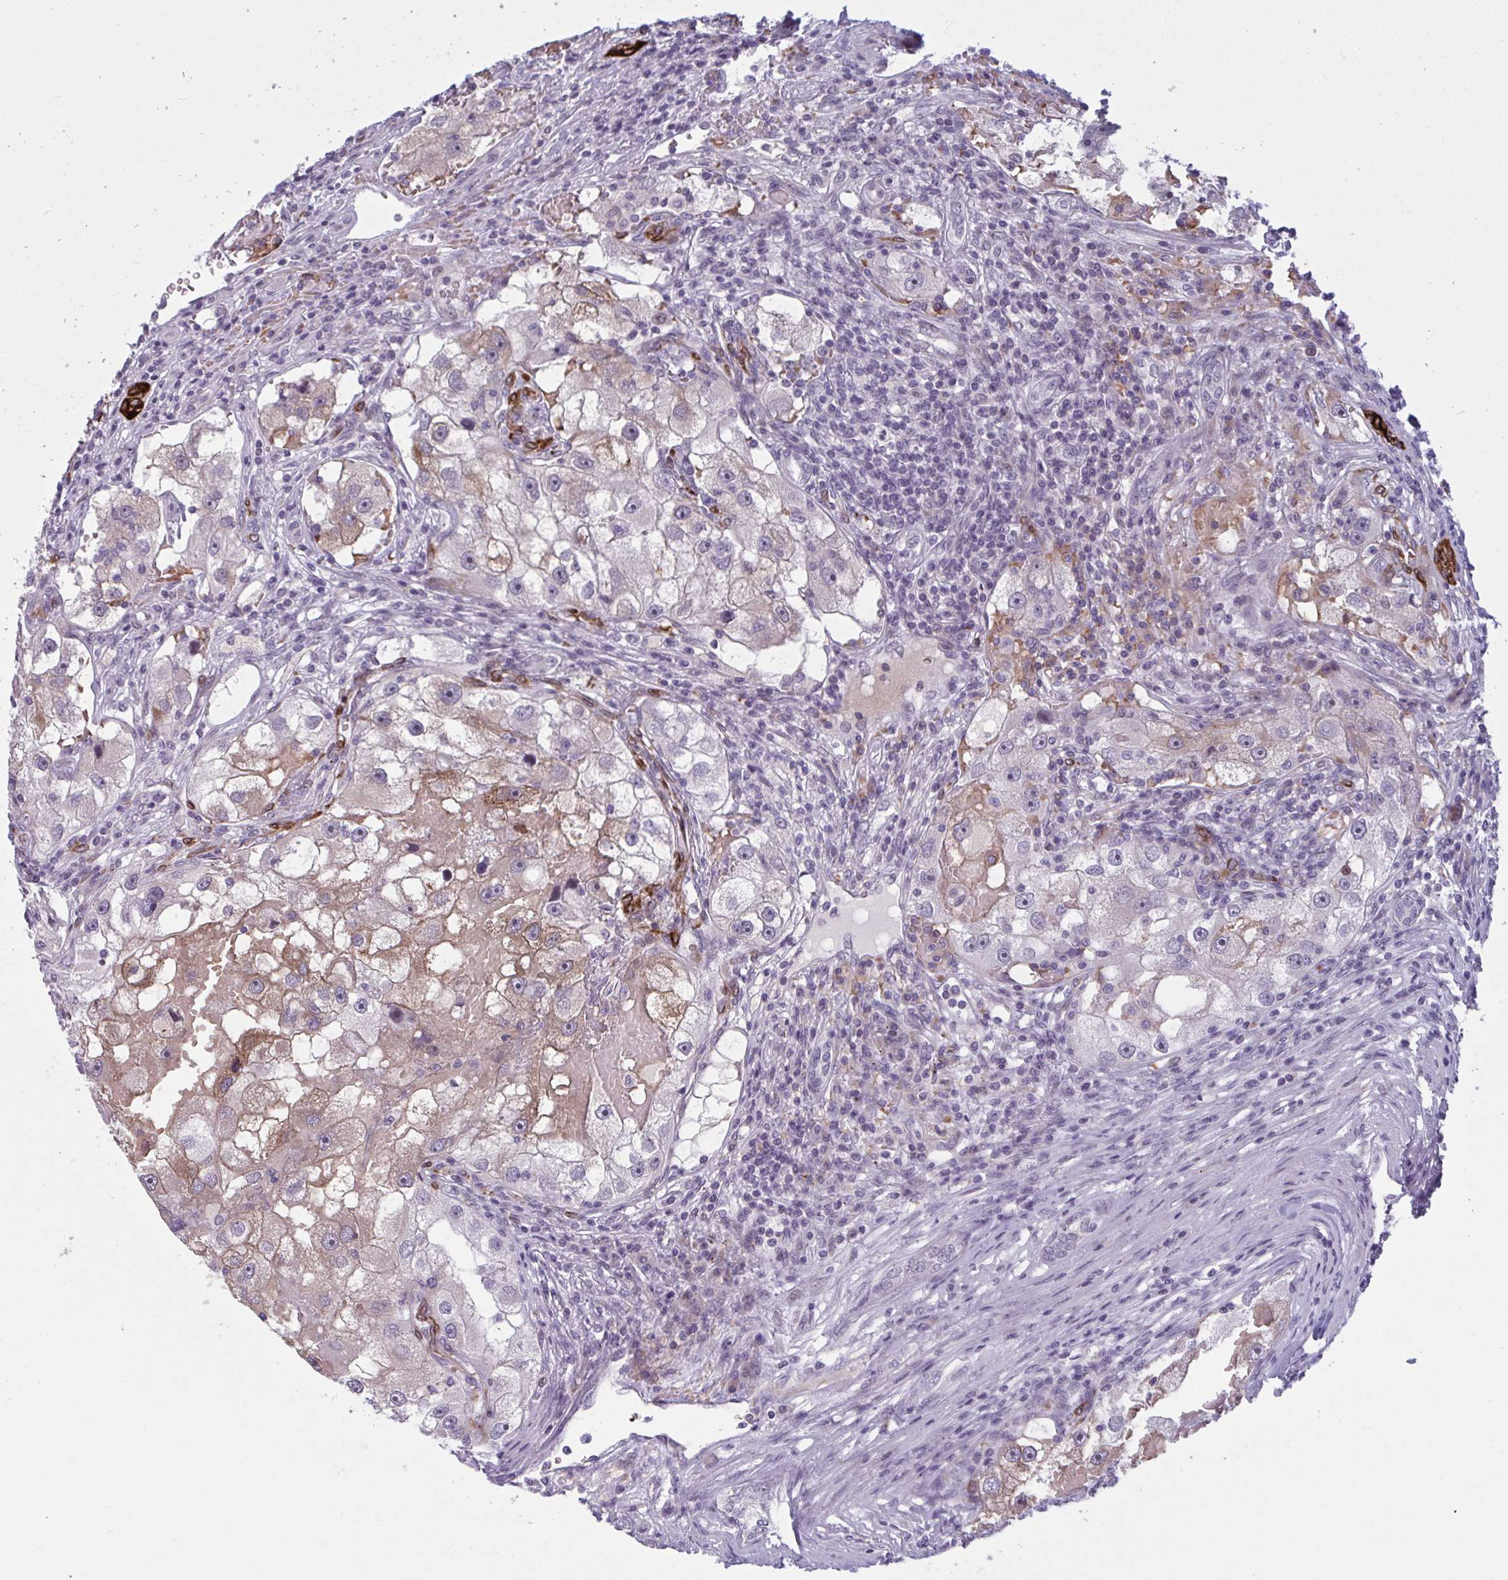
{"staining": {"intensity": "weak", "quantity": "25%-75%", "location": "cytoplasmic/membranous"}, "tissue": "renal cancer", "cell_type": "Tumor cells", "image_type": "cancer", "snomed": [{"axis": "morphology", "description": "Adenocarcinoma, NOS"}, {"axis": "topography", "description": "Kidney"}], "caption": "Brown immunohistochemical staining in renal cancer (adenocarcinoma) shows weak cytoplasmic/membranous positivity in about 25%-75% of tumor cells. Nuclei are stained in blue.", "gene": "HSD11B2", "patient": {"sex": "male", "age": 63}}